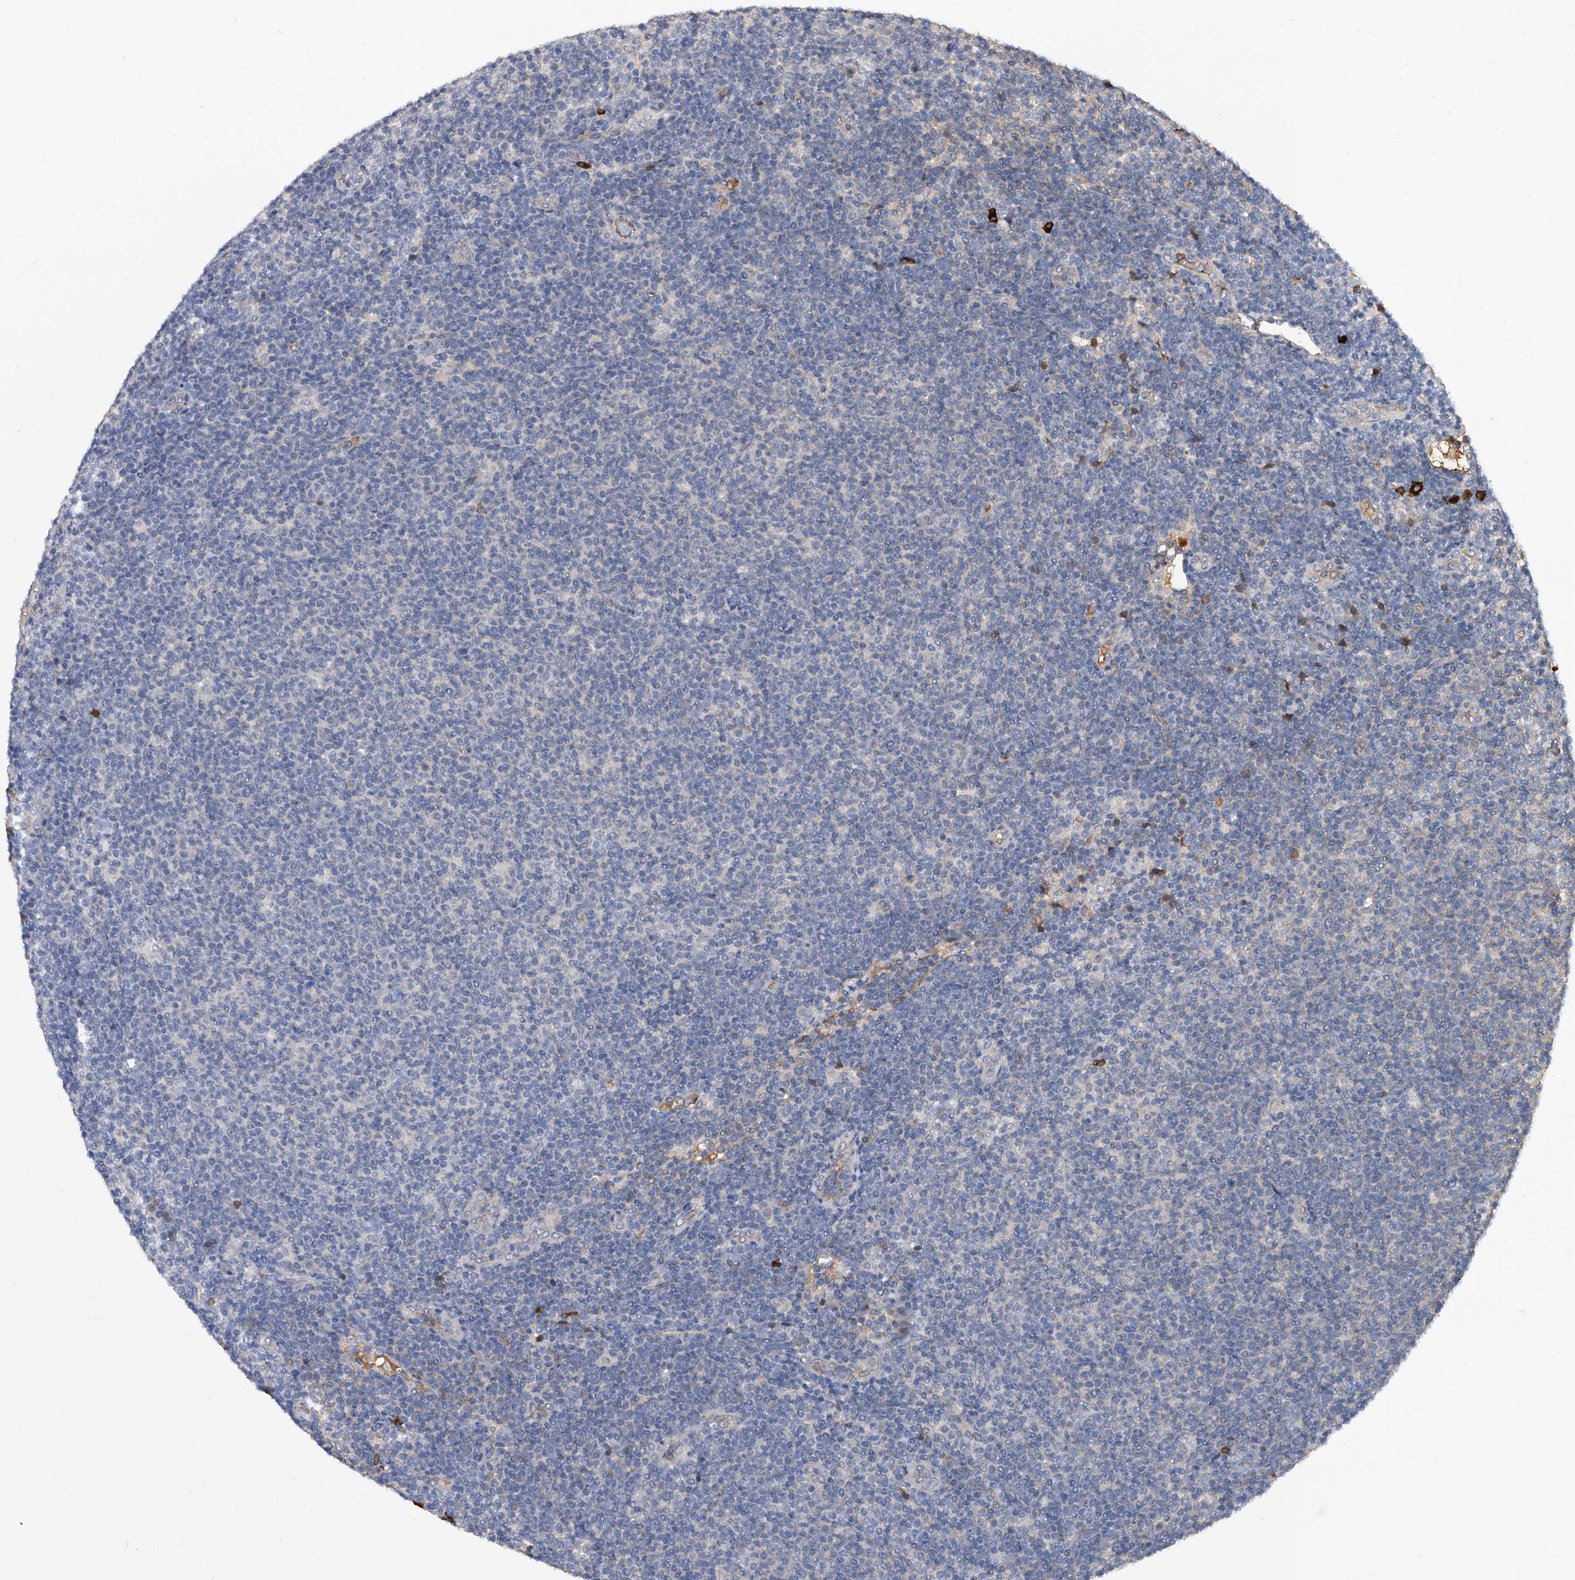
{"staining": {"intensity": "negative", "quantity": "none", "location": "none"}, "tissue": "lymphoma", "cell_type": "Tumor cells", "image_type": "cancer", "snomed": [{"axis": "morphology", "description": "Malignant lymphoma, non-Hodgkin's type, Low grade"}, {"axis": "topography", "description": "Lymph node"}], "caption": "Immunohistochemical staining of human low-grade malignant lymphoma, non-Hodgkin's type reveals no significant expression in tumor cells.", "gene": "ZNF25", "patient": {"sex": "male", "age": 66}}